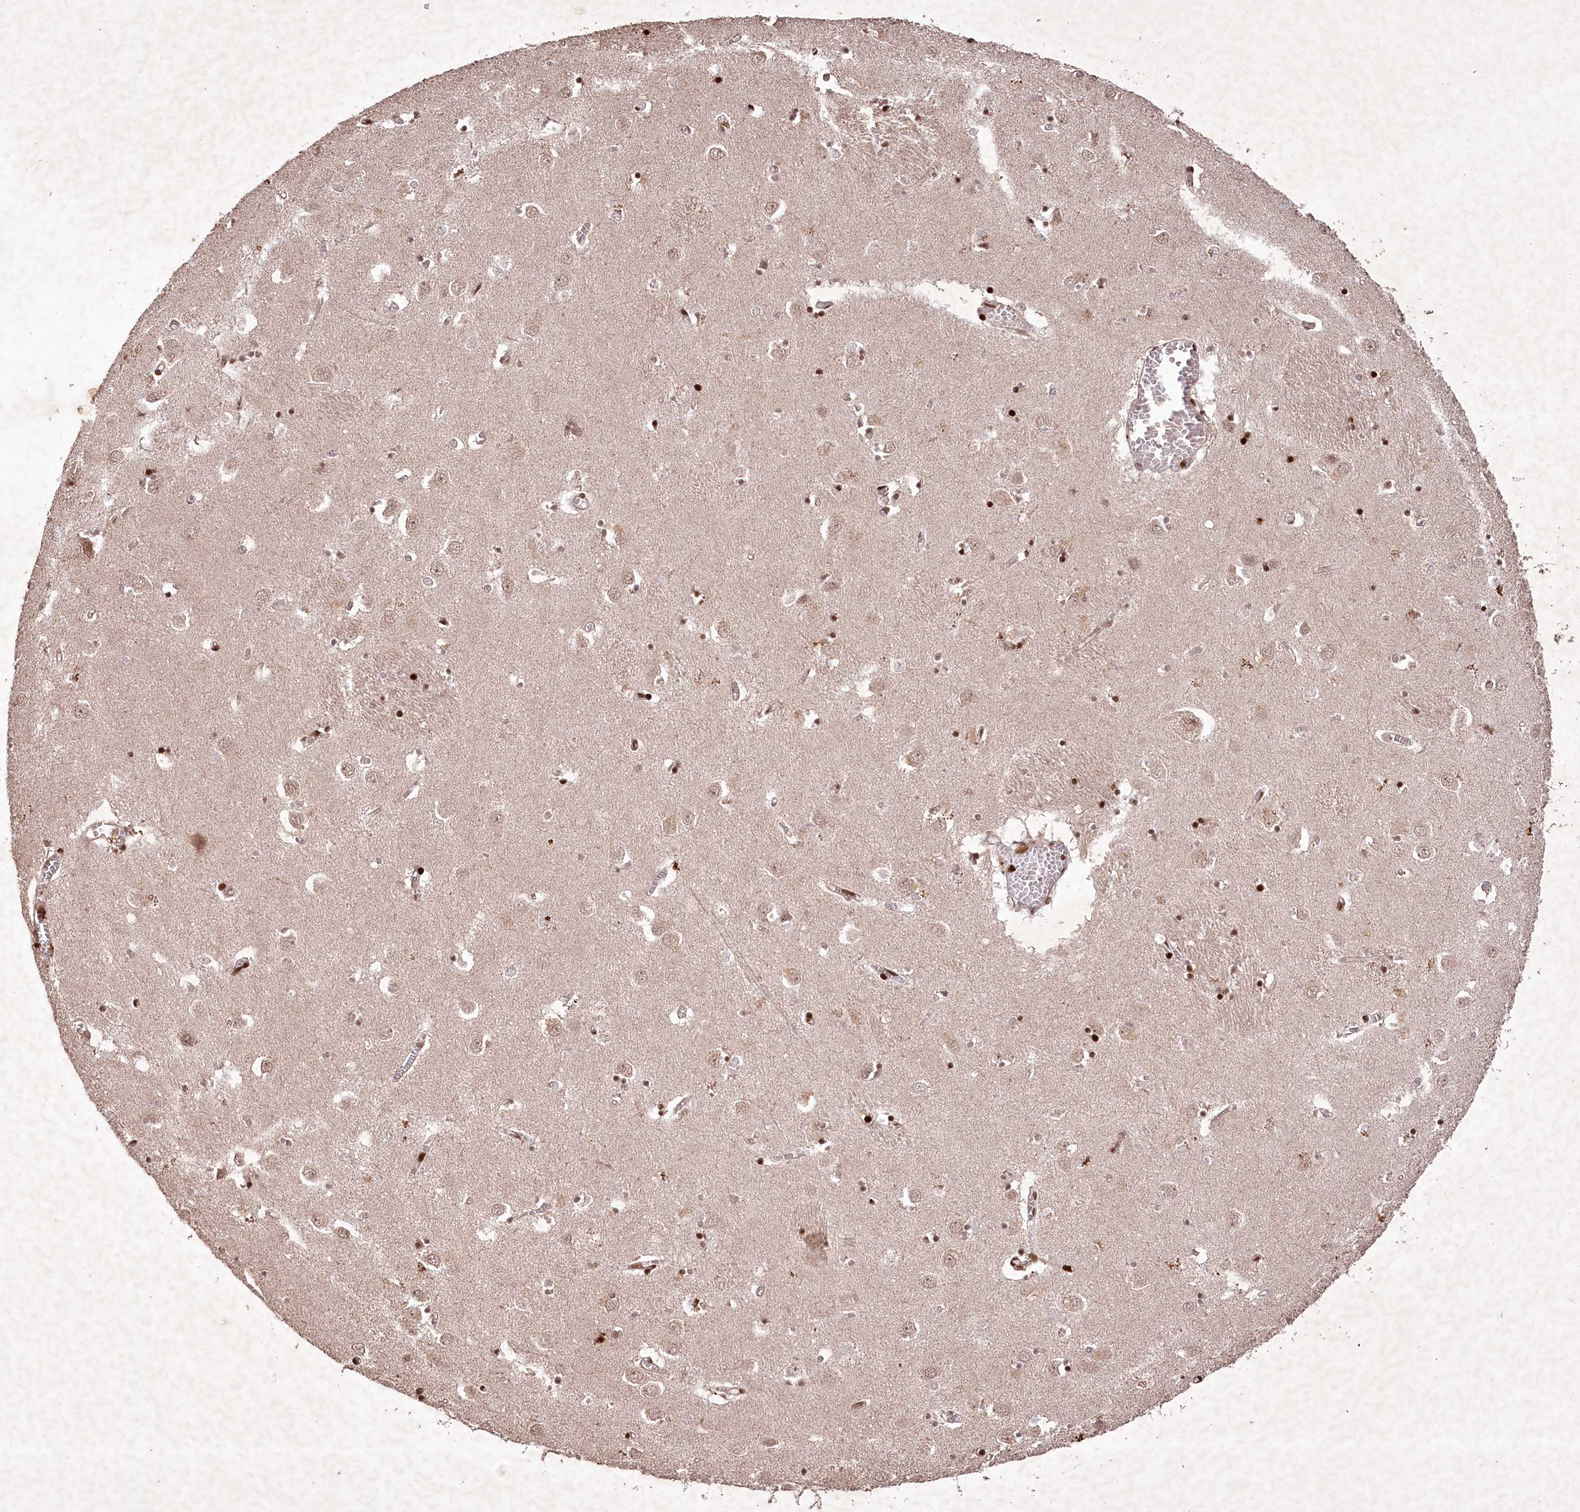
{"staining": {"intensity": "strong", "quantity": "25%-75%", "location": "nuclear"}, "tissue": "caudate", "cell_type": "Glial cells", "image_type": "normal", "snomed": [{"axis": "morphology", "description": "Normal tissue, NOS"}, {"axis": "topography", "description": "Lateral ventricle wall"}], "caption": "Immunohistochemistry staining of unremarkable caudate, which shows high levels of strong nuclear positivity in about 25%-75% of glial cells indicating strong nuclear protein positivity. The staining was performed using DAB (brown) for protein detection and nuclei were counterstained in hematoxylin (blue).", "gene": "CCSER2", "patient": {"sex": "male", "age": 70}}